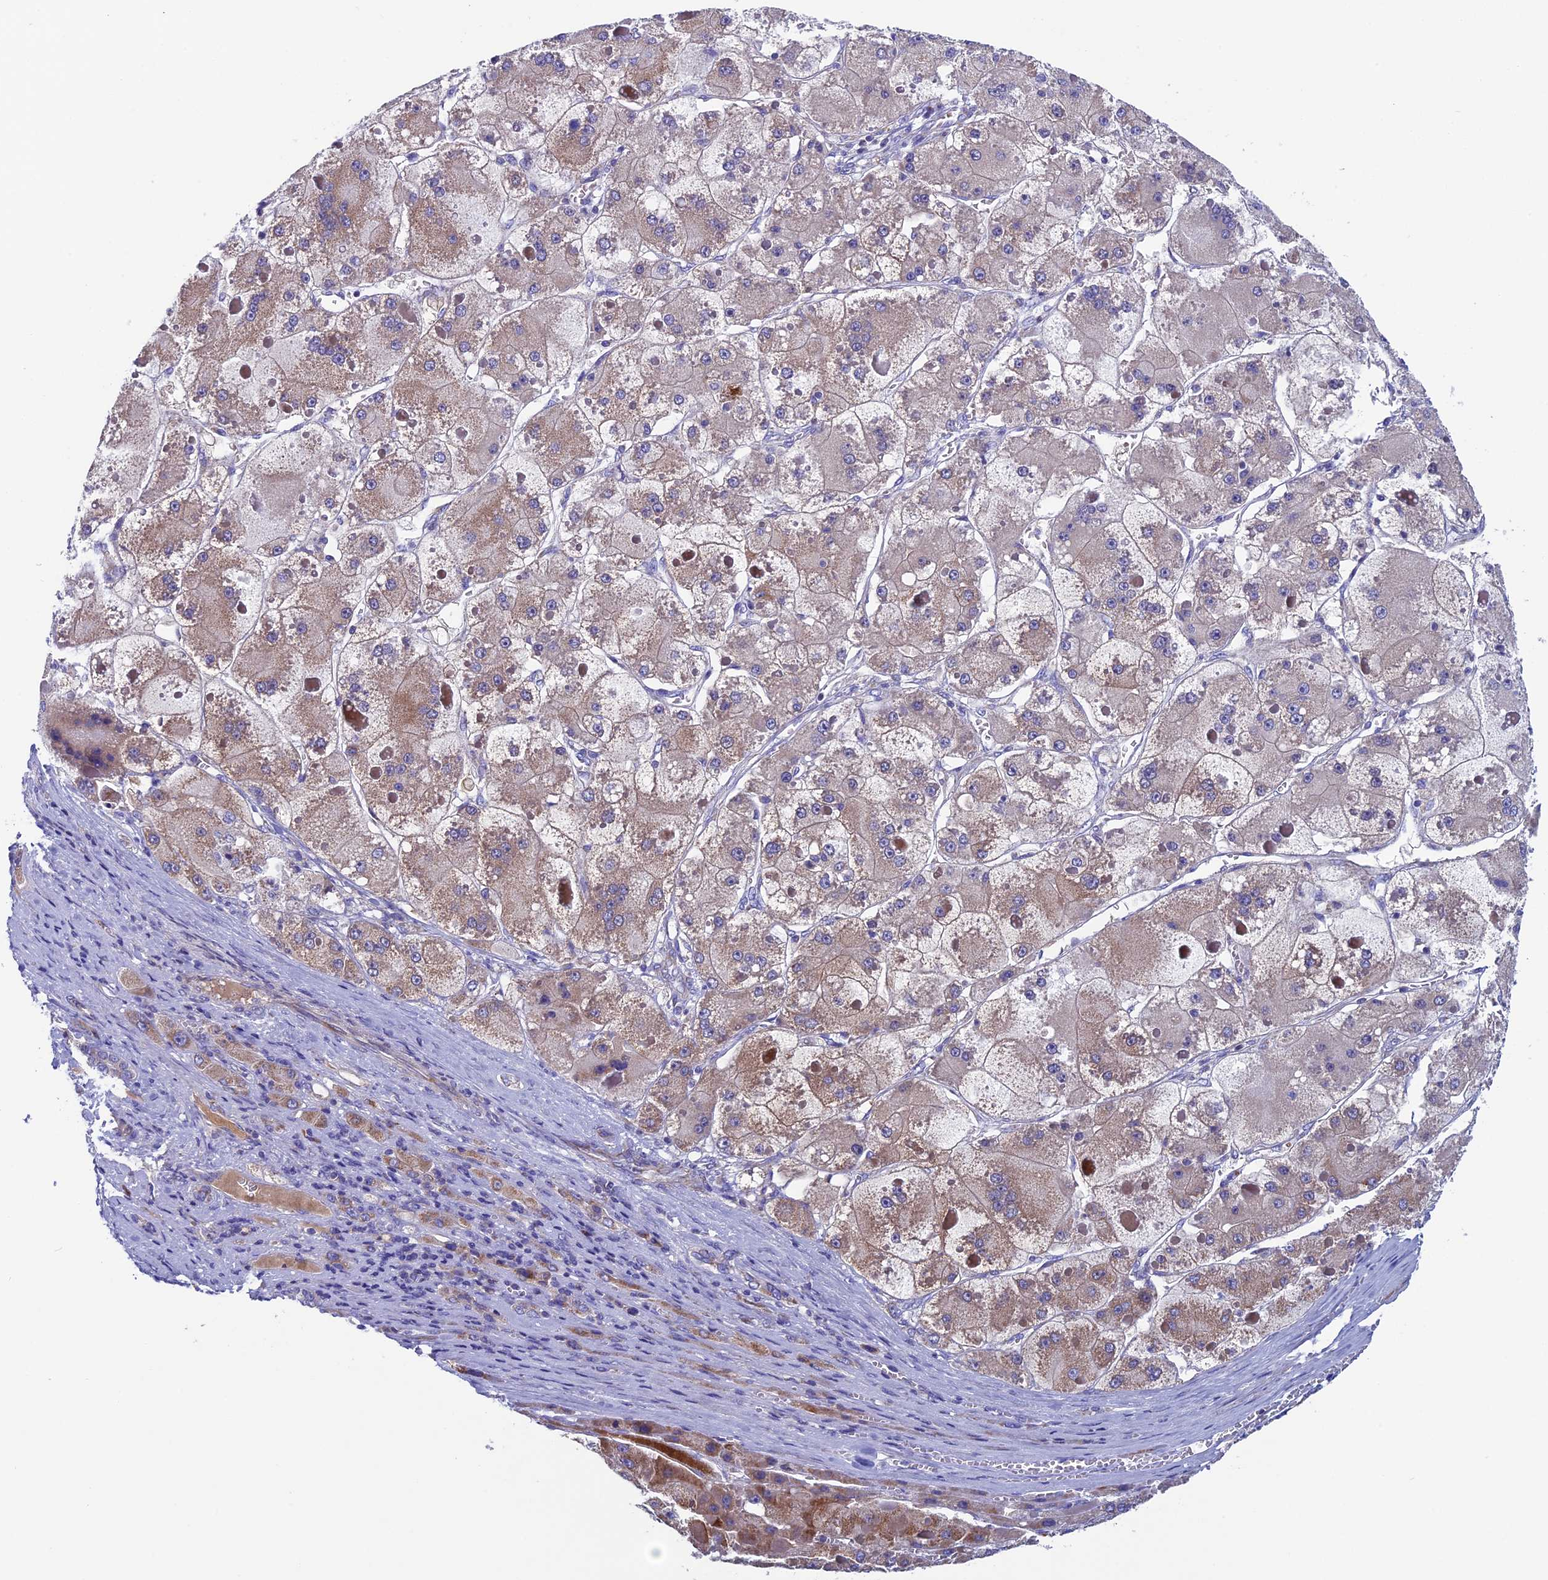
{"staining": {"intensity": "moderate", "quantity": "25%-75%", "location": "cytoplasmic/membranous"}, "tissue": "liver cancer", "cell_type": "Tumor cells", "image_type": "cancer", "snomed": [{"axis": "morphology", "description": "Carcinoma, Hepatocellular, NOS"}, {"axis": "topography", "description": "Liver"}], "caption": "DAB (3,3'-diaminobenzidine) immunohistochemical staining of liver cancer exhibits moderate cytoplasmic/membranous protein staining in approximately 25%-75% of tumor cells.", "gene": "SLC15A5", "patient": {"sex": "female", "age": 73}}